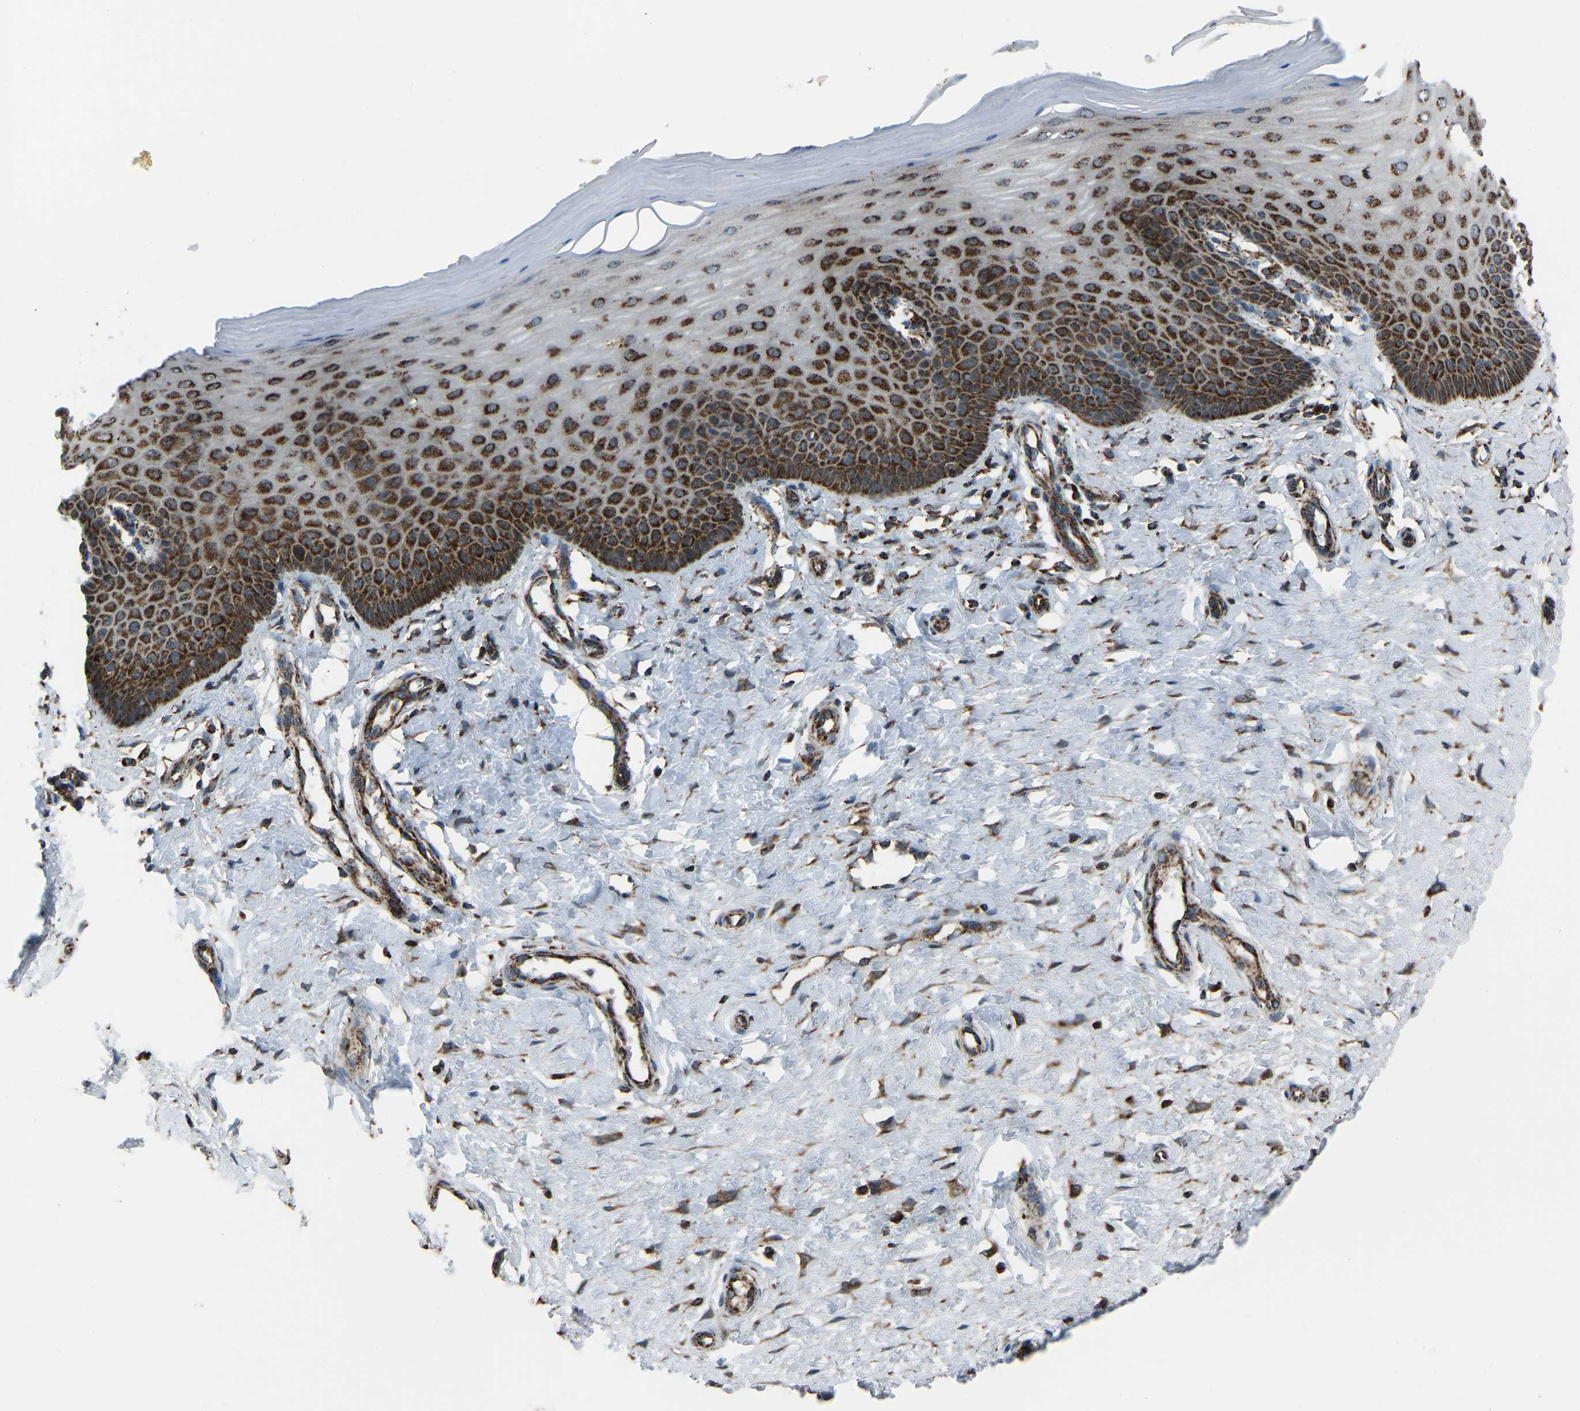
{"staining": {"intensity": "moderate", "quantity": ">75%", "location": "cytoplasmic/membranous"}, "tissue": "cervix", "cell_type": "Glandular cells", "image_type": "normal", "snomed": [{"axis": "morphology", "description": "Normal tissue, NOS"}, {"axis": "topography", "description": "Cervix"}], "caption": "Glandular cells reveal medium levels of moderate cytoplasmic/membranous staining in approximately >75% of cells in normal cervix.", "gene": "AKR1A1", "patient": {"sex": "female", "age": 55}}